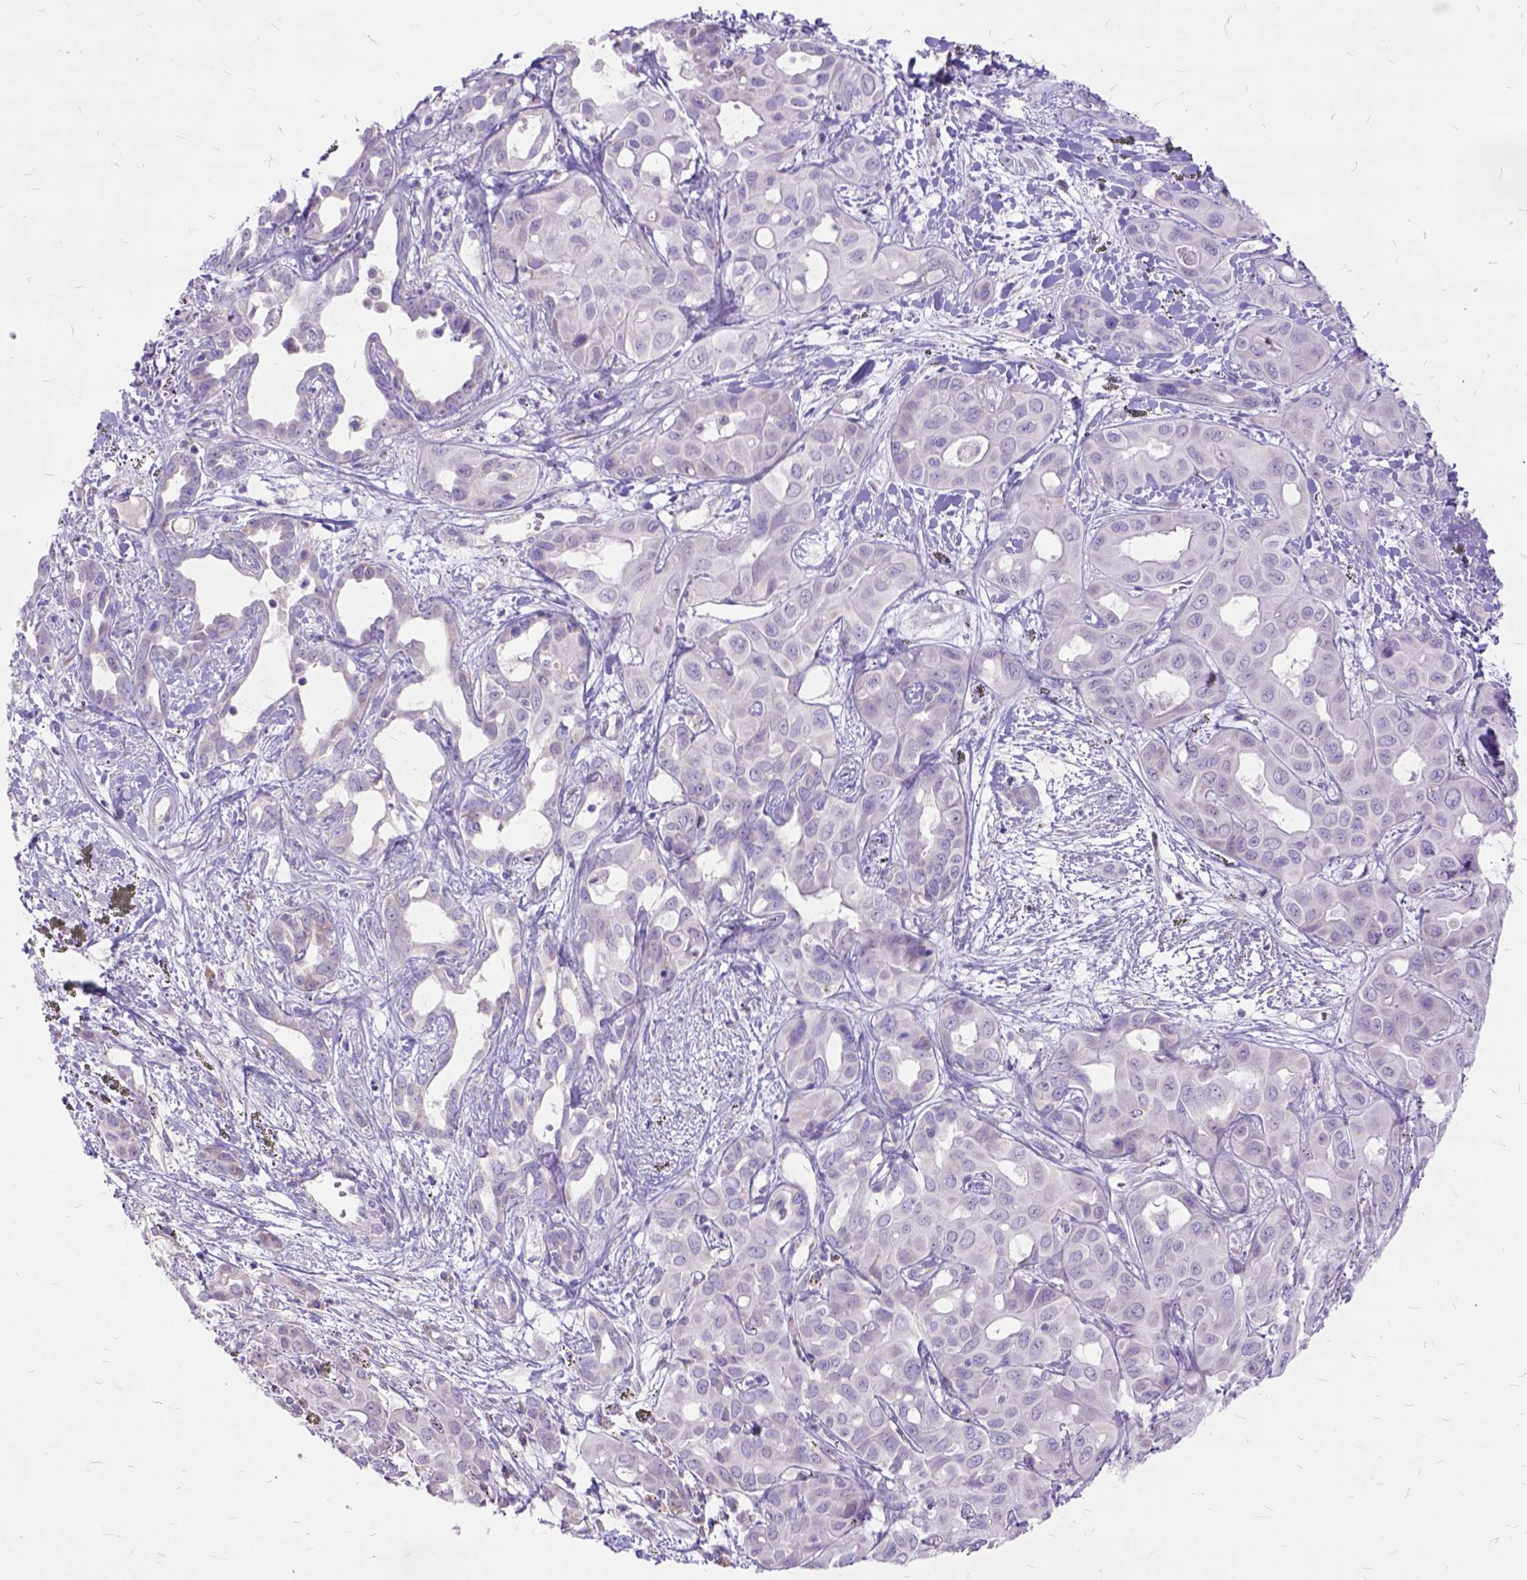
{"staining": {"intensity": "negative", "quantity": "none", "location": "none"}, "tissue": "liver cancer", "cell_type": "Tumor cells", "image_type": "cancer", "snomed": [{"axis": "morphology", "description": "Cholangiocarcinoma"}, {"axis": "topography", "description": "Liver"}], "caption": "Histopathology image shows no protein staining in tumor cells of liver cholangiocarcinoma tissue.", "gene": "CTAG2", "patient": {"sex": "female", "age": 60}}